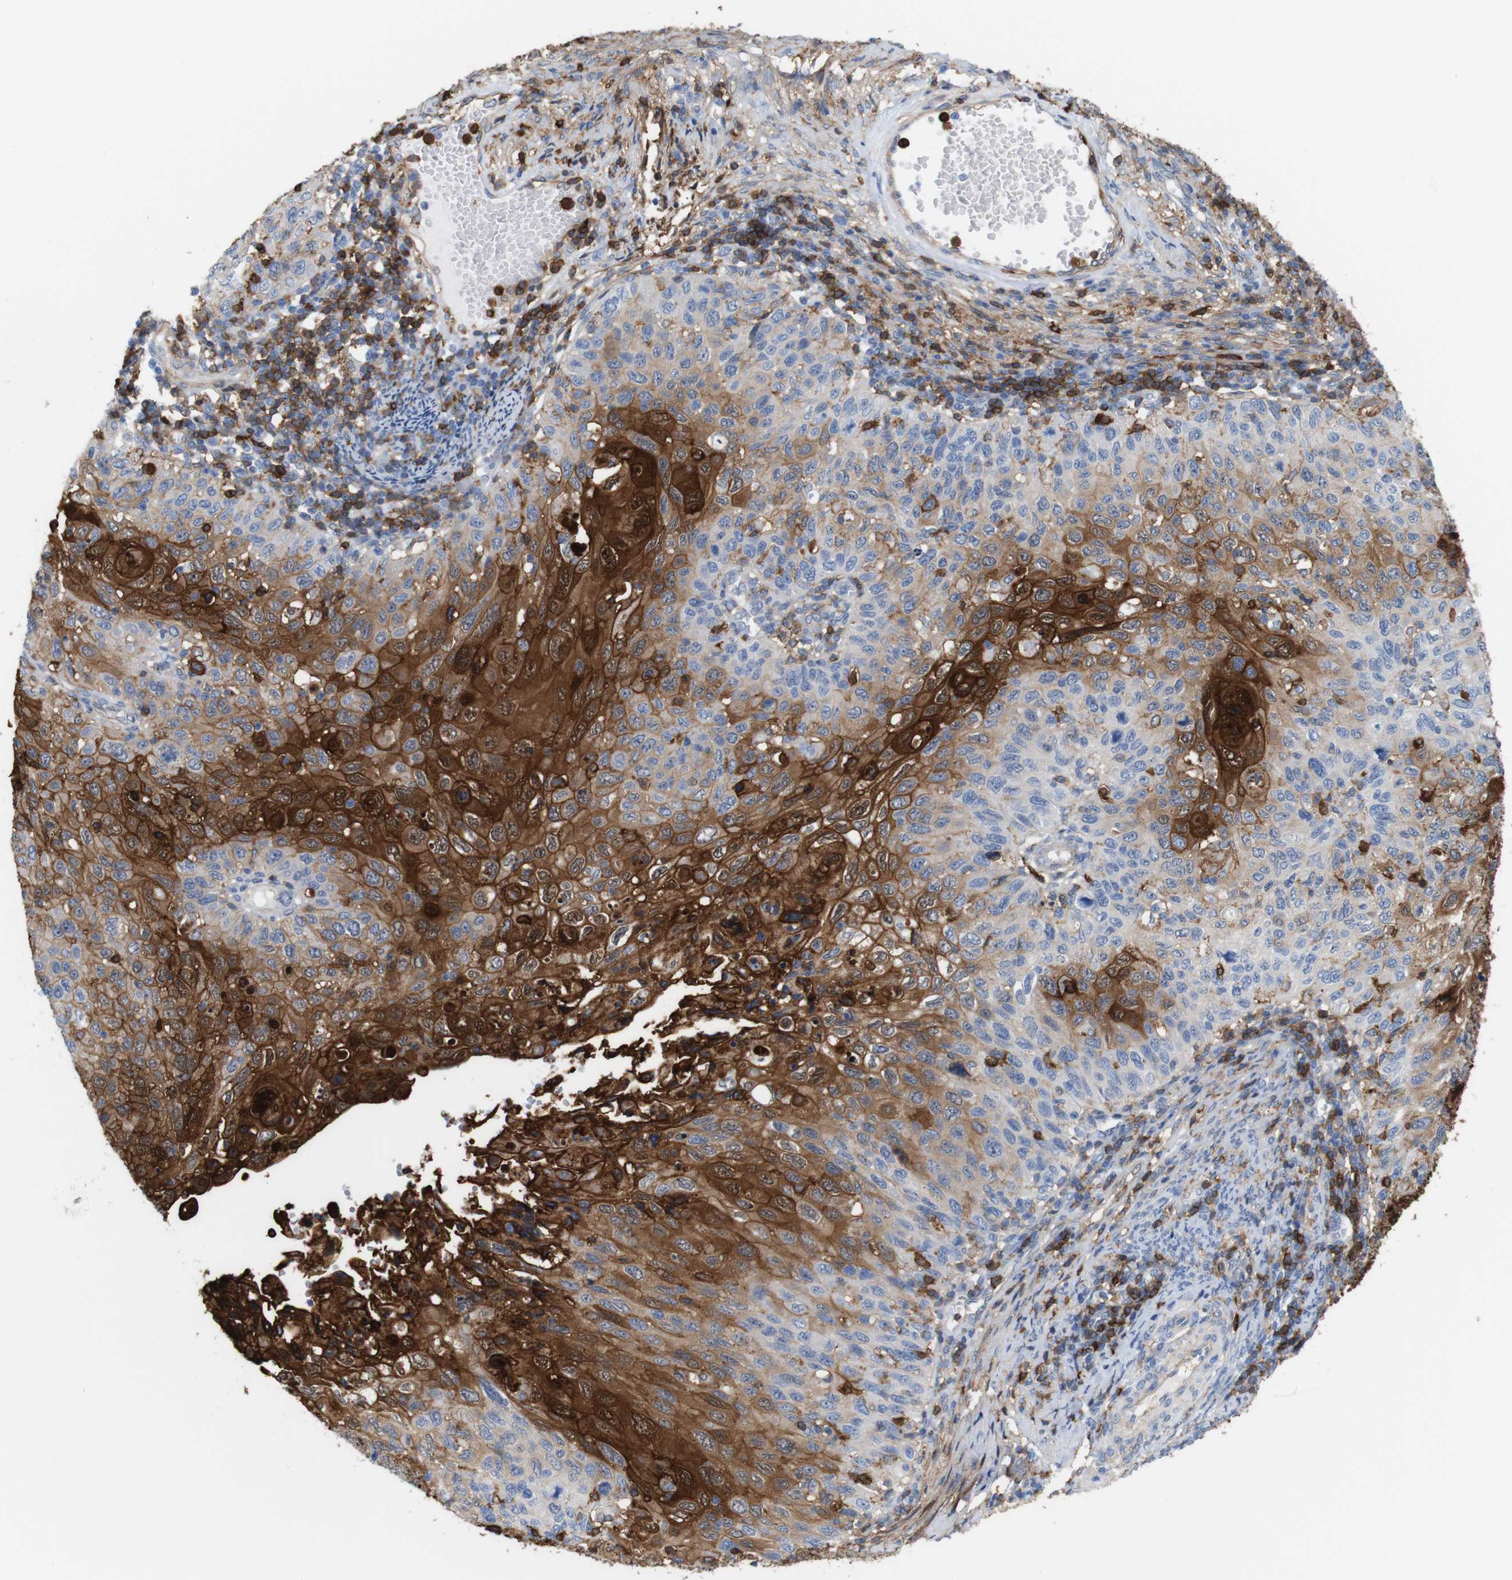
{"staining": {"intensity": "strong", "quantity": "25%-75%", "location": "cytoplasmic/membranous"}, "tissue": "cervical cancer", "cell_type": "Tumor cells", "image_type": "cancer", "snomed": [{"axis": "morphology", "description": "Squamous cell carcinoma, NOS"}, {"axis": "topography", "description": "Cervix"}], "caption": "Brown immunohistochemical staining in human cervical cancer demonstrates strong cytoplasmic/membranous staining in about 25%-75% of tumor cells.", "gene": "ANXA1", "patient": {"sex": "female", "age": 70}}